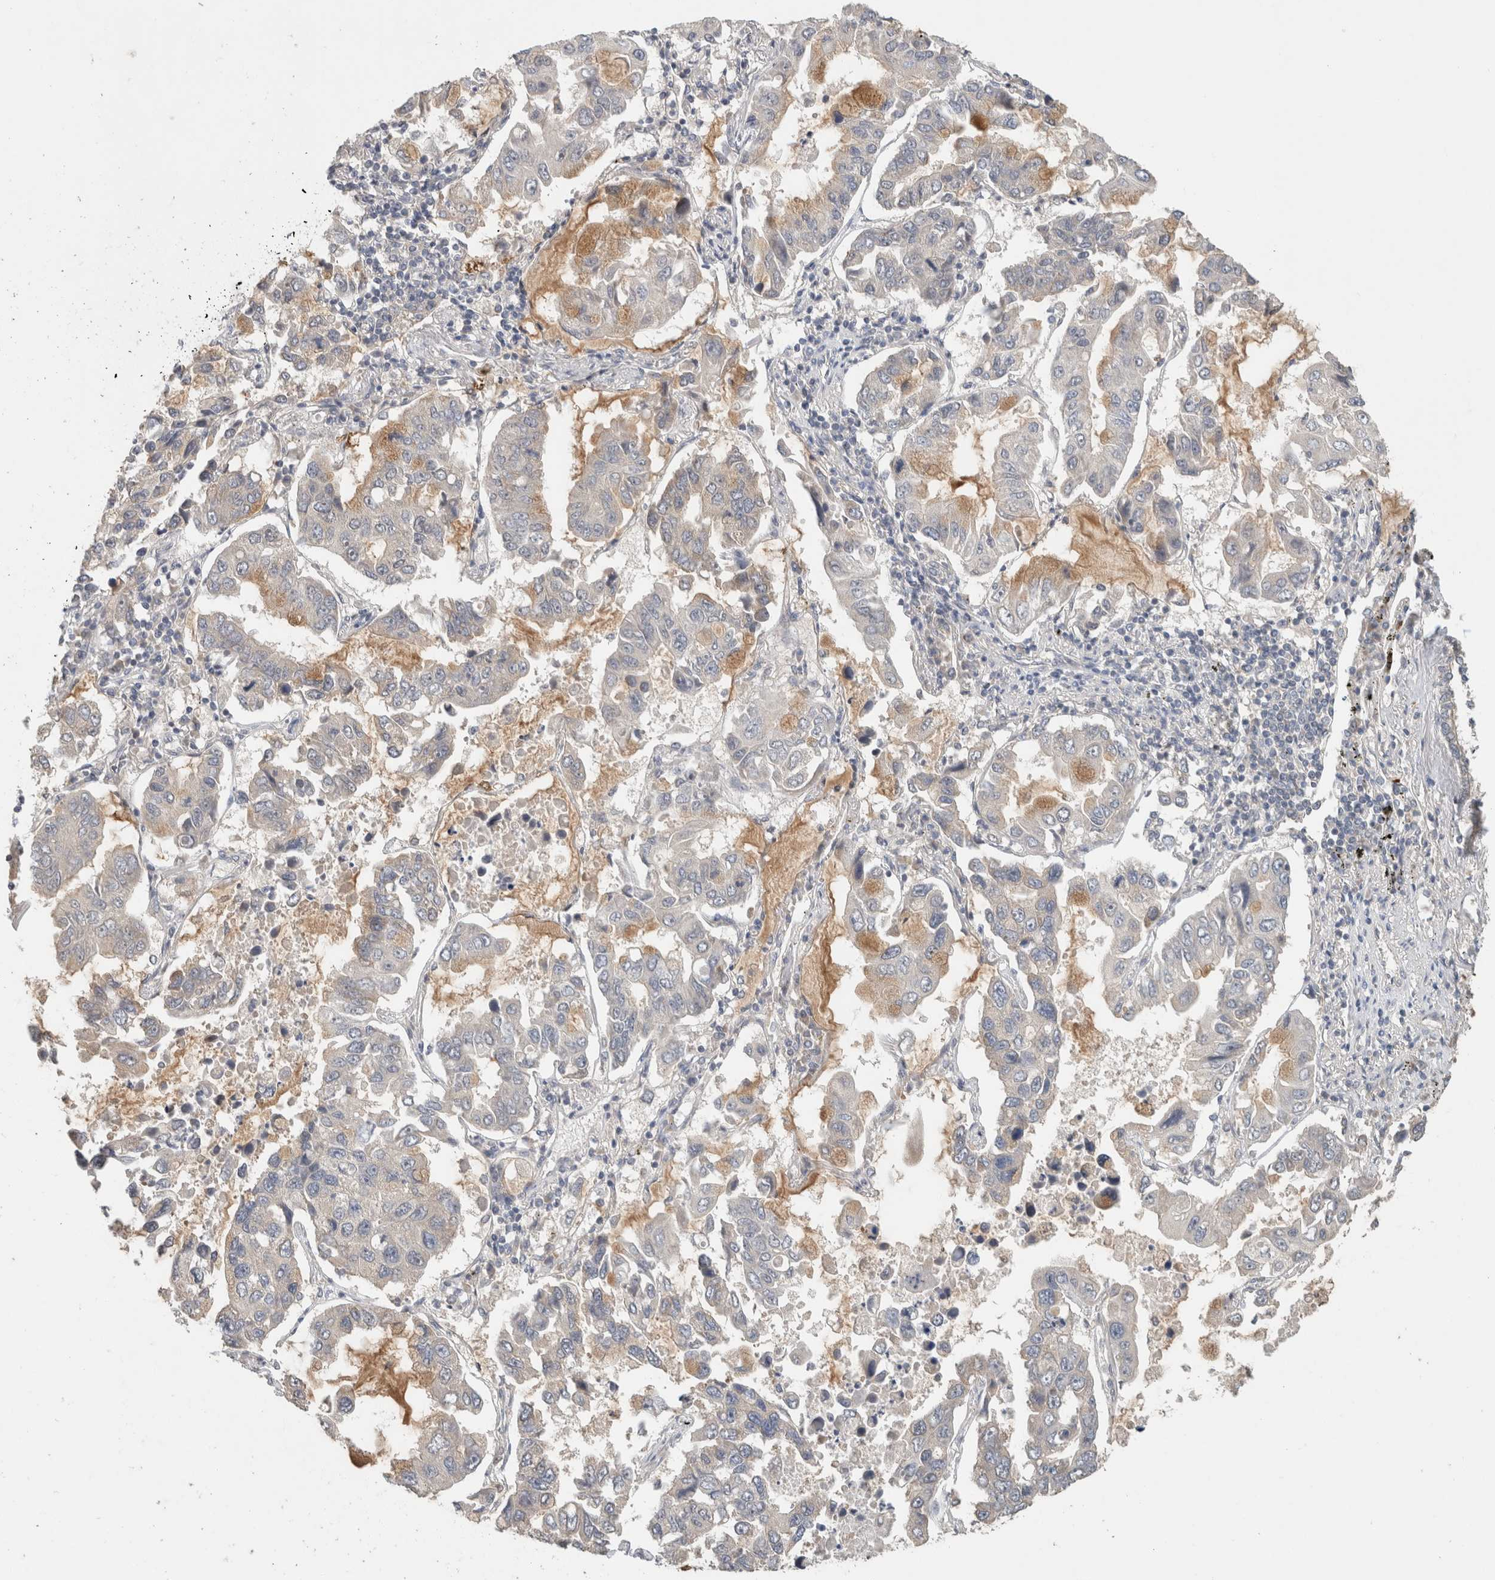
{"staining": {"intensity": "moderate", "quantity": "<25%", "location": "cytoplasmic/membranous"}, "tissue": "lung cancer", "cell_type": "Tumor cells", "image_type": "cancer", "snomed": [{"axis": "morphology", "description": "Adenocarcinoma, NOS"}, {"axis": "topography", "description": "Lung"}], "caption": "This is a histology image of immunohistochemistry staining of lung adenocarcinoma, which shows moderate expression in the cytoplasmic/membranous of tumor cells.", "gene": "PUM1", "patient": {"sex": "male", "age": 64}}